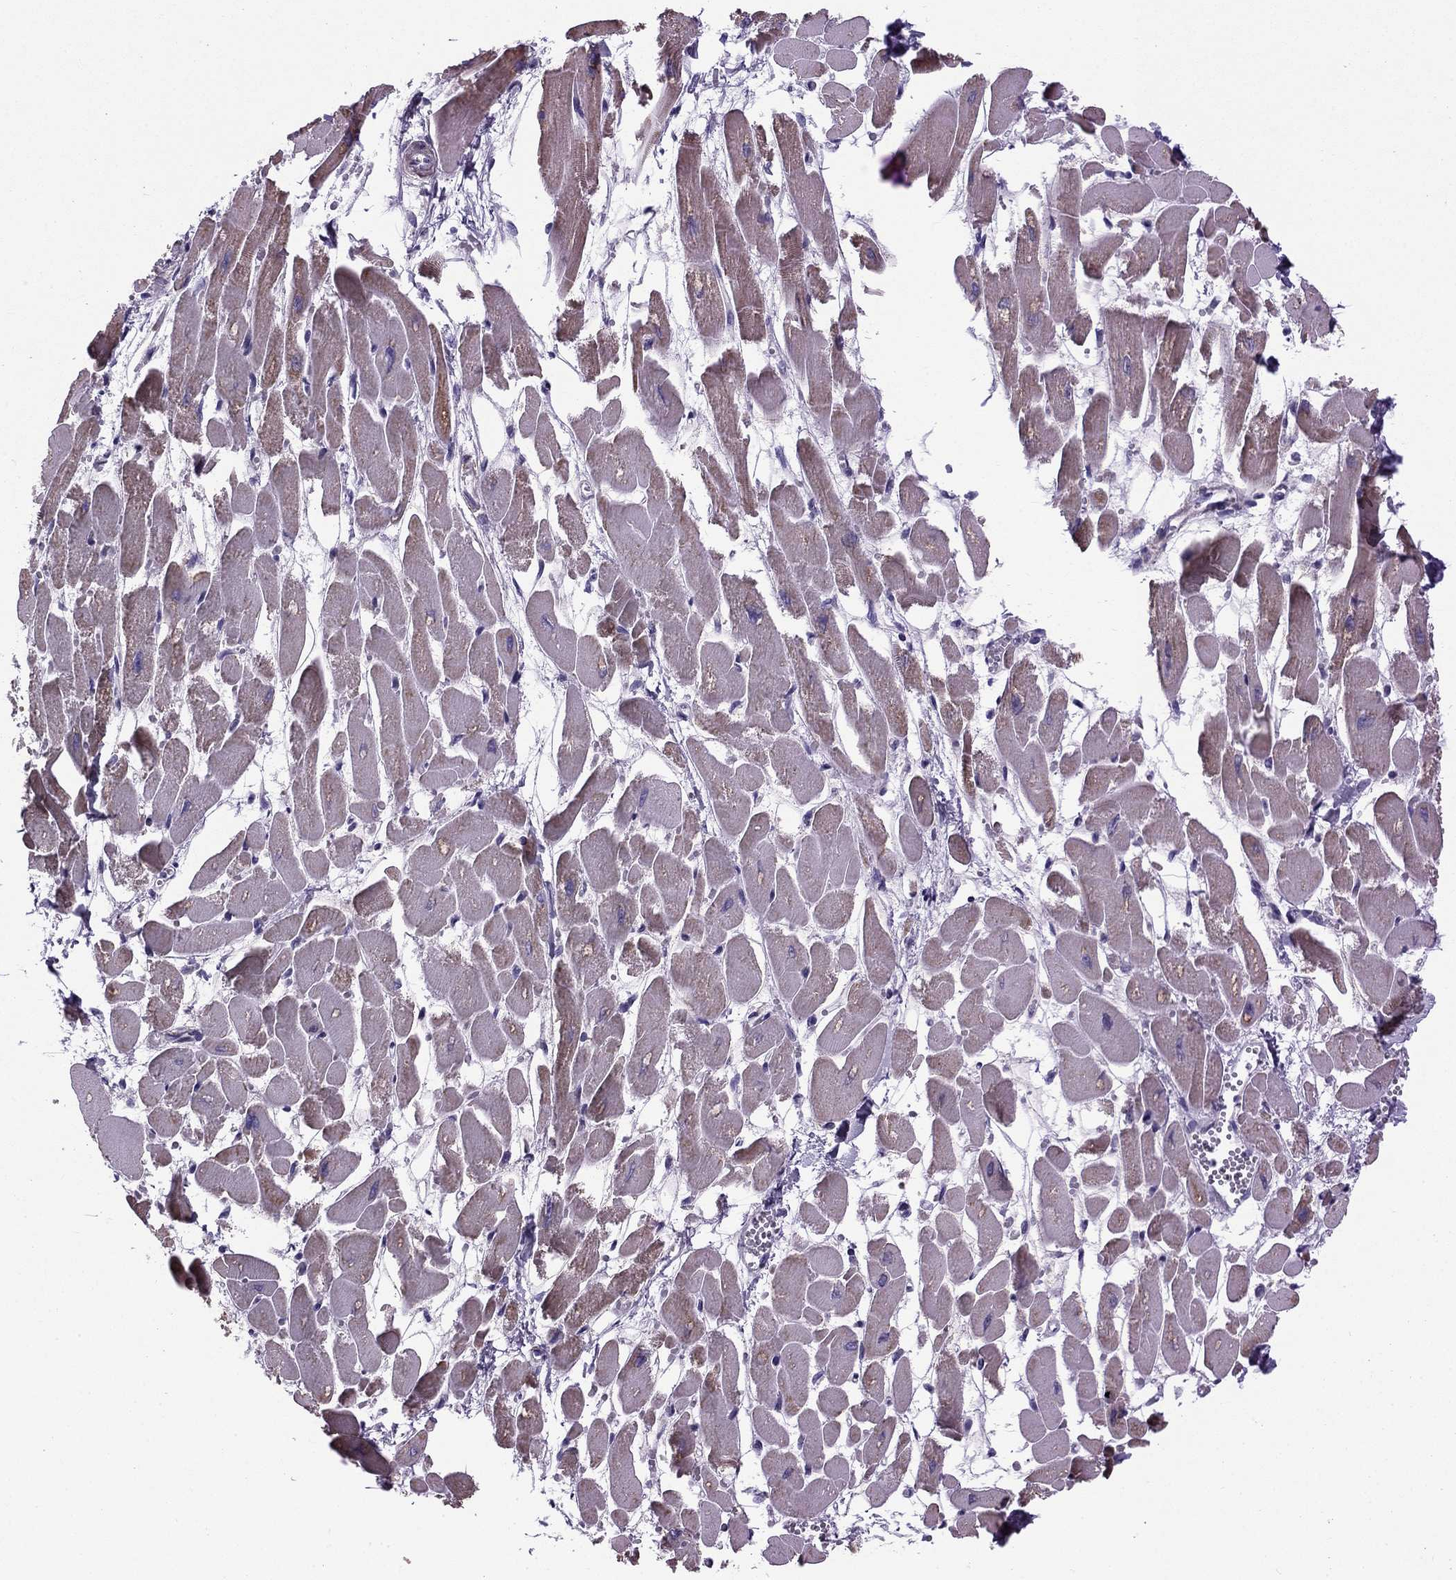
{"staining": {"intensity": "moderate", "quantity": "25%-75%", "location": "cytoplasmic/membranous"}, "tissue": "heart muscle", "cell_type": "Cardiomyocytes", "image_type": "normal", "snomed": [{"axis": "morphology", "description": "Normal tissue, NOS"}, {"axis": "topography", "description": "Heart"}], "caption": "Immunohistochemical staining of normal human heart muscle shows medium levels of moderate cytoplasmic/membranous expression in about 25%-75% of cardiomyocytes. Nuclei are stained in blue.", "gene": "ACADSB", "patient": {"sex": "female", "age": 52}}